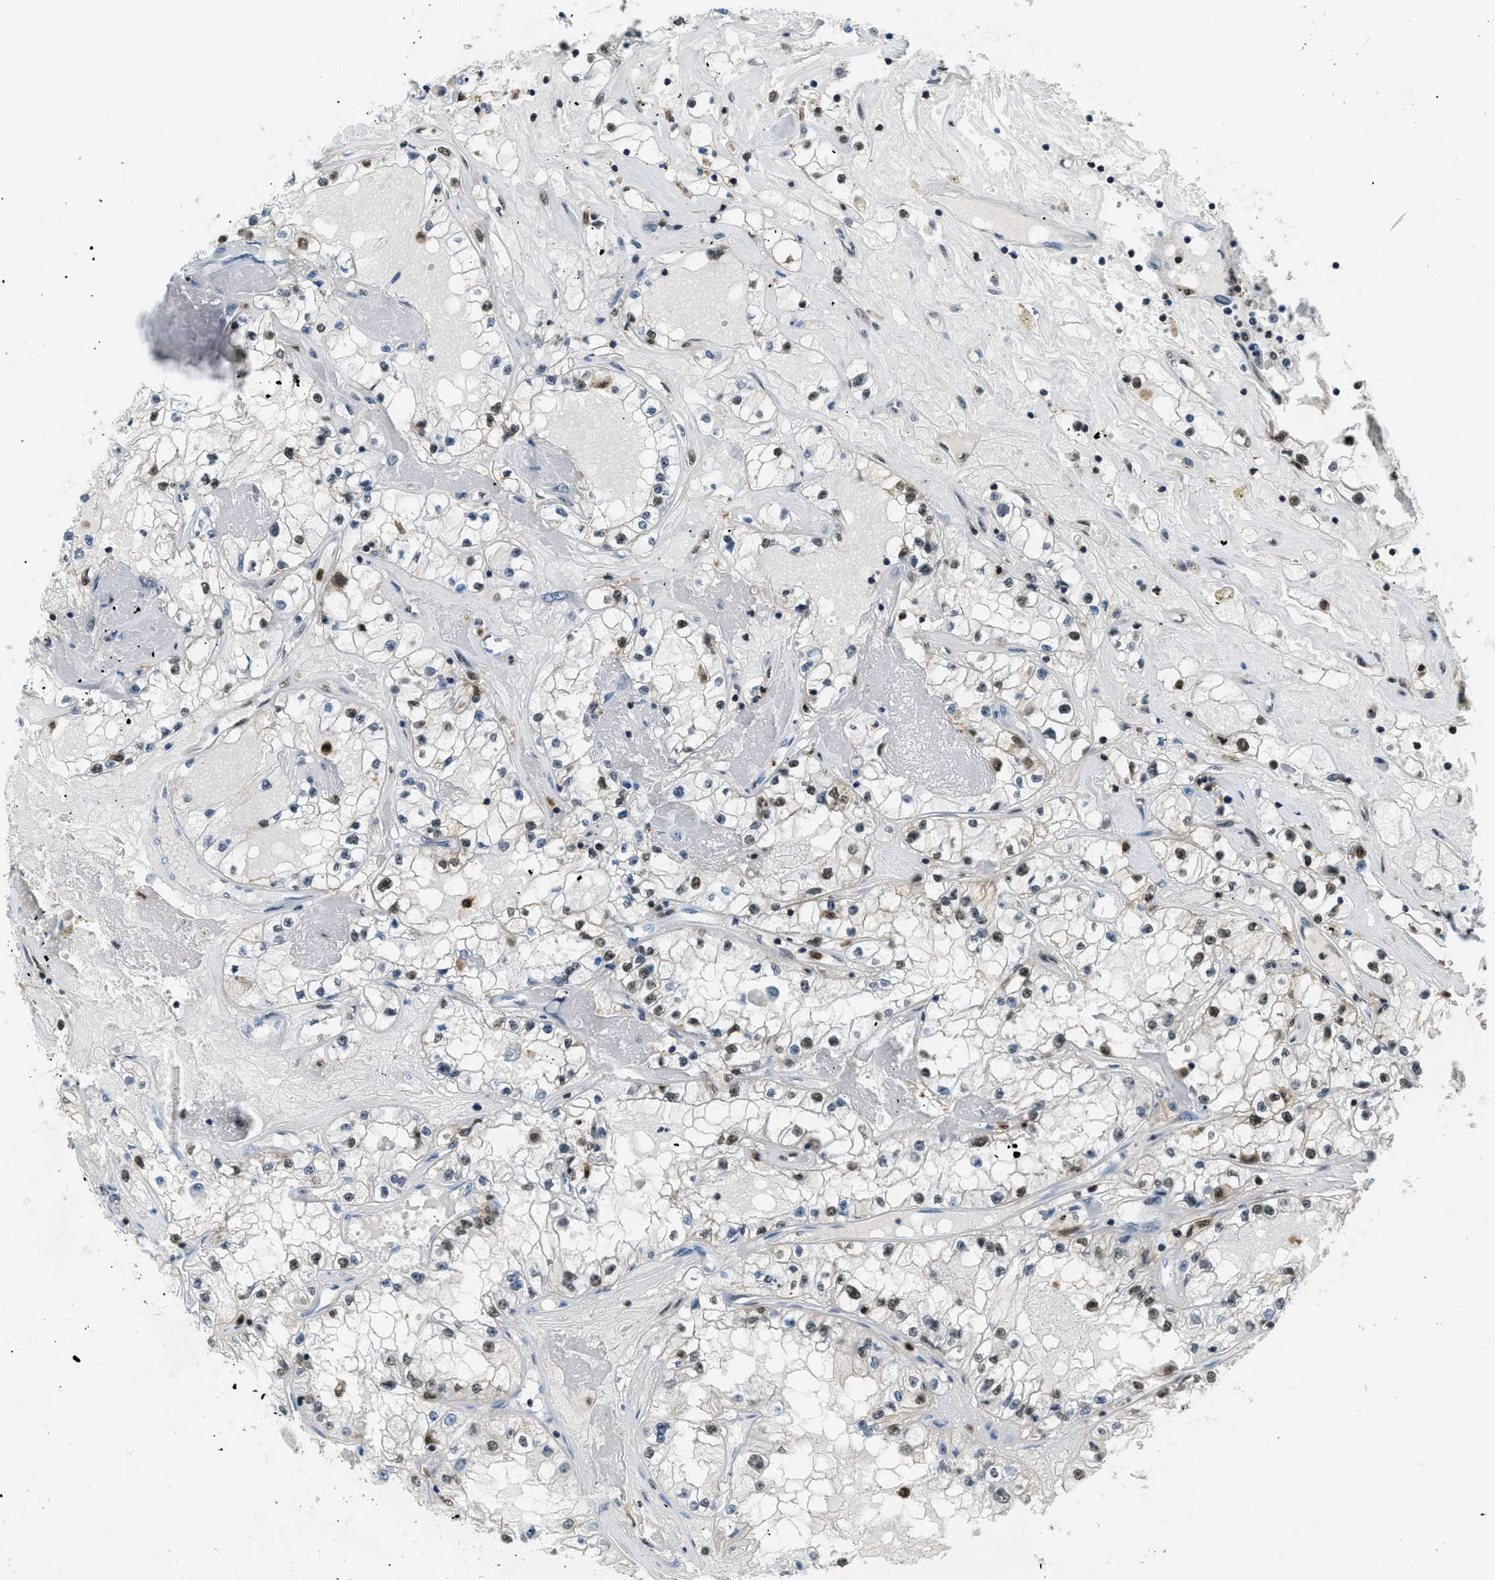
{"staining": {"intensity": "moderate", "quantity": "25%-75%", "location": "nuclear"}, "tissue": "renal cancer", "cell_type": "Tumor cells", "image_type": "cancer", "snomed": [{"axis": "morphology", "description": "Adenocarcinoma, NOS"}, {"axis": "topography", "description": "Kidney"}], "caption": "IHC staining of renal adenocarcinoma, which displays medium levels of moderate nuclear staining in approximately 25%-75% of tumor cells indicating moderate nuclear protein expression. The staining was performed using DAB (3,3'-diaminobenzidine) (brown) for protein detection and nuclei were counterstained in hematoxylin (blue).", "gene": "OGFR", "patient": {"sex": "male", "age": 56}}